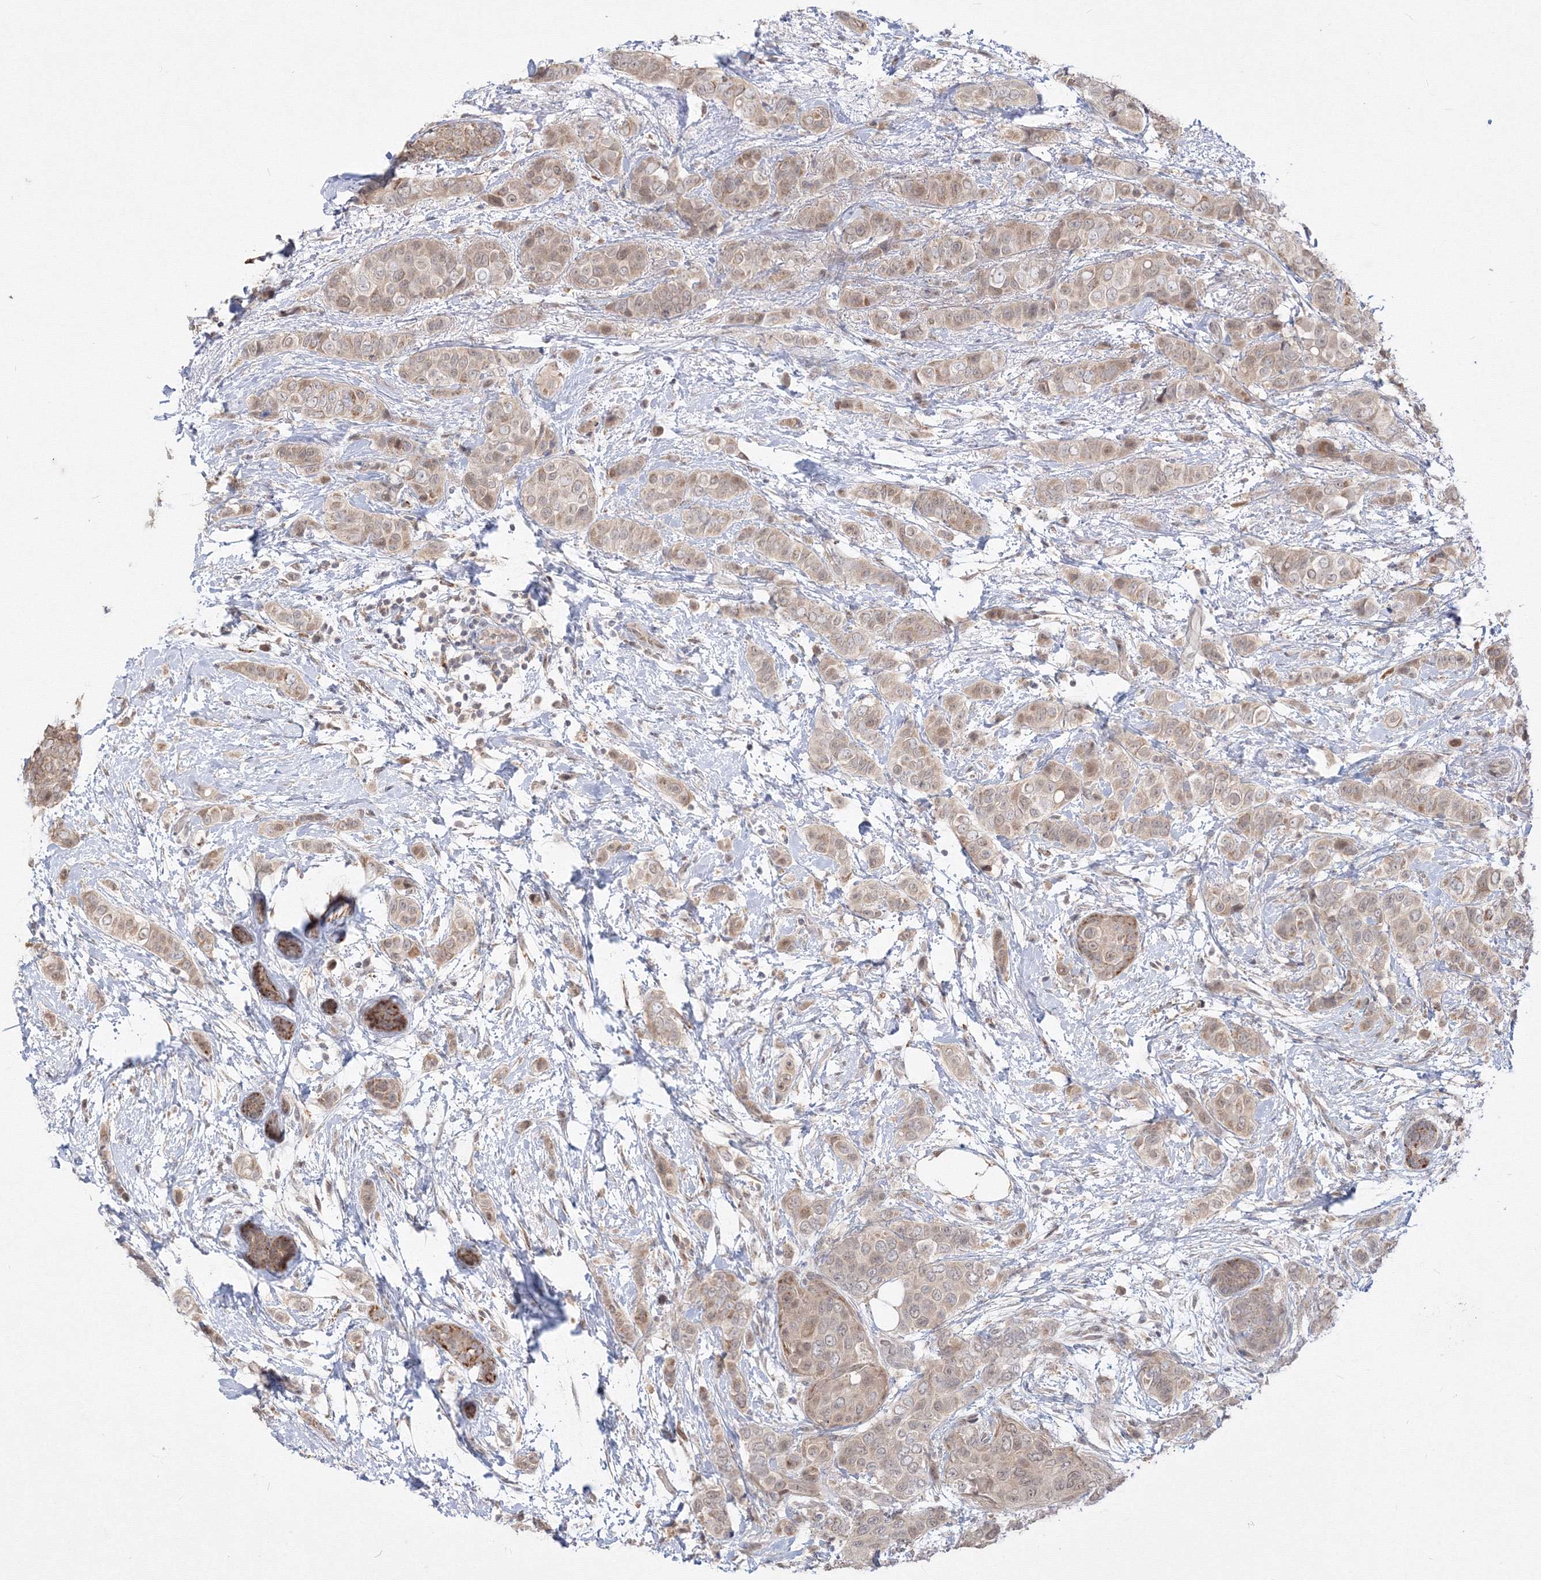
{"staining": {"intensity": "weak", "quantity": "25%-75%", "location": "cytoplasmic/membranous,nuclear"}, "tissue": "breast cancer", "cell_type": "Tumor cells", "image_type": "cancer", "snomed": [{"axis": "morphology", "description": "Lobular carcinoma"}, {"axis": "topography", "description": "Breast"}], "caption": "Breast cancer (lobular carcinoma) stained with immunohistochemistry (IHC) demonstrates weak cytoplasmic/membranous and nuclear positivity in approximately 25%-75% of tumor cells.", "gene": "COPS4", "patient": {"sex": "female", "age": 51}}